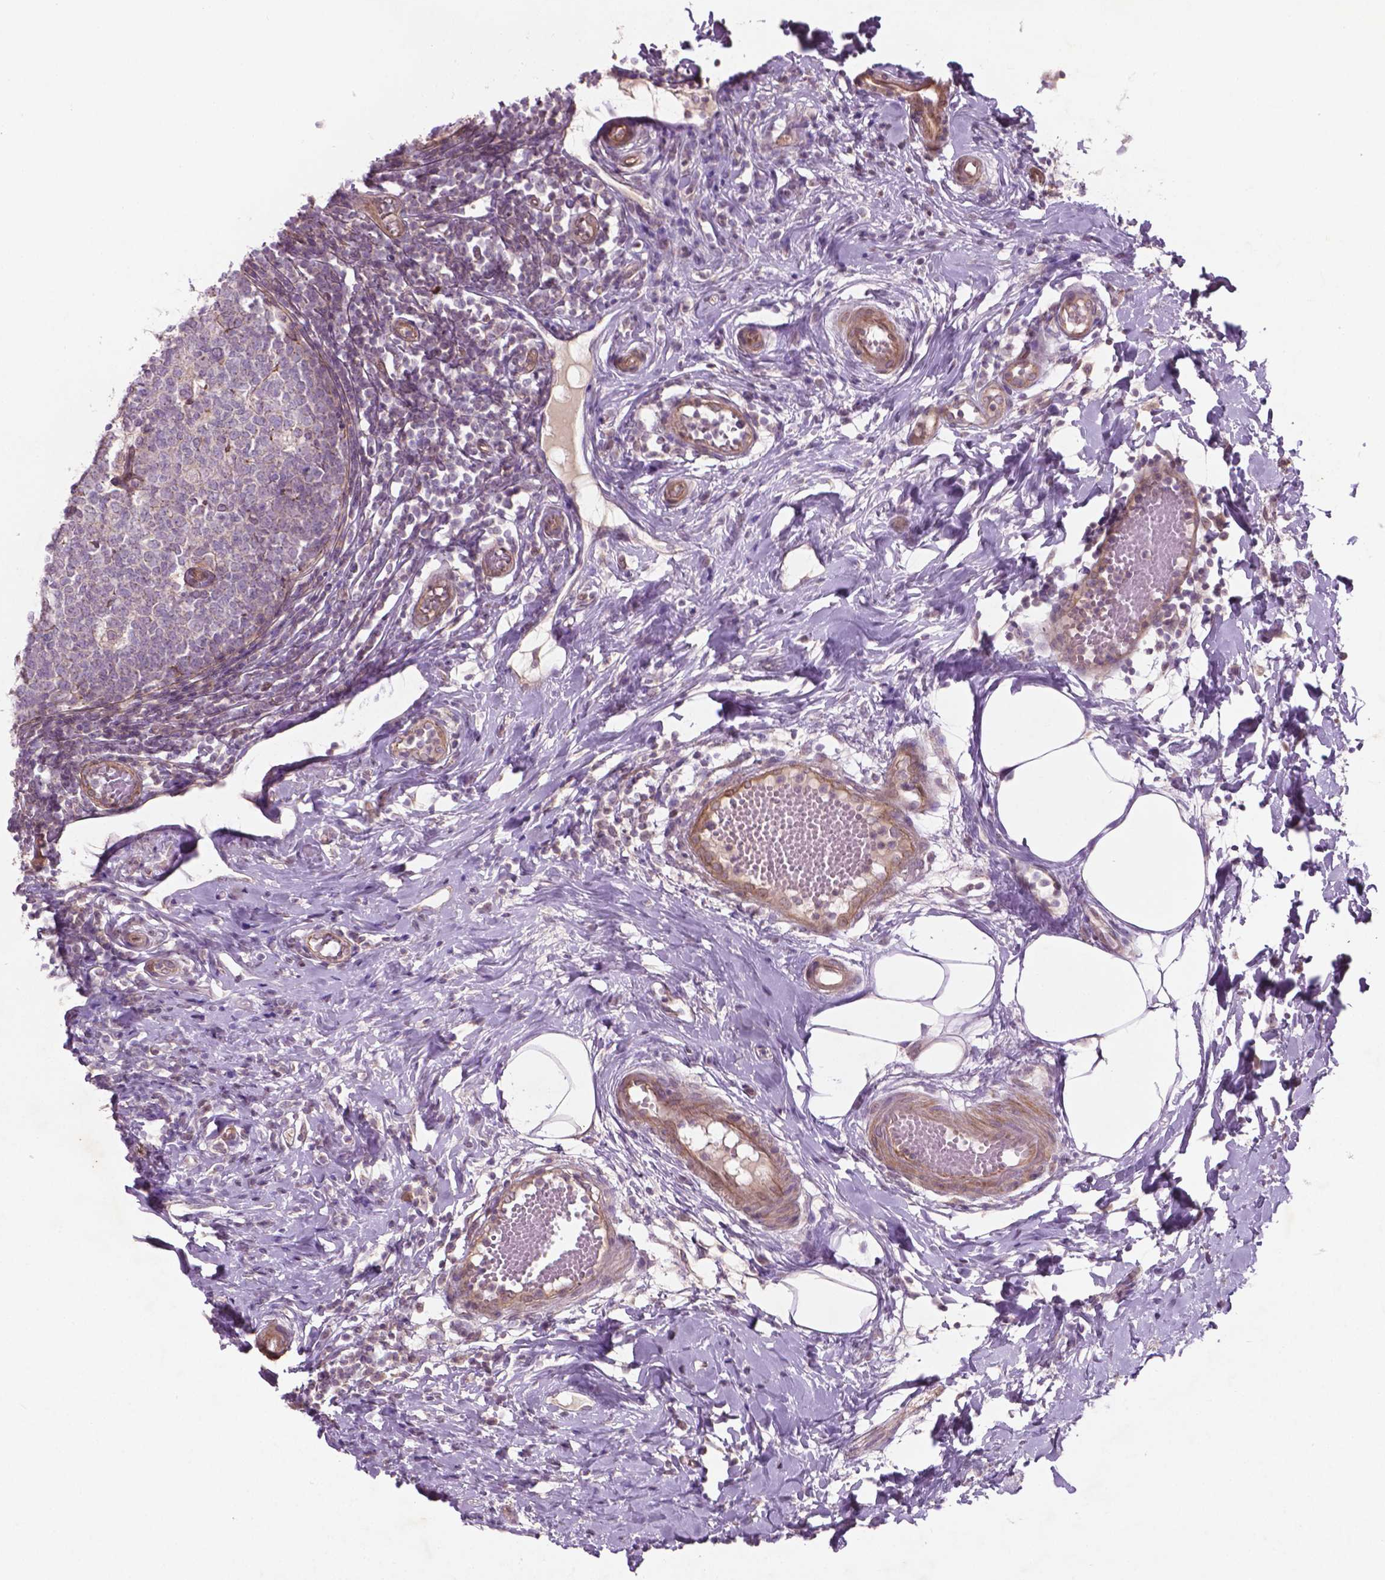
{"staining": {"intensity": "moderate", "quantity": "25%-75%", "location": "cytoplasmic/membranous"}, "tissue": "appendix", "cell_type": "Glandular cells", "image_type": "normal", "snomed": [{"axis": "morphology", "description": "Normal tissue, NOS"}, {"axis": "morphology", "description": "Inflammation, NOS"}, {"axis": "topography", "description": "Appendix"}], "caption": "Immunohistochemical staining of unremarkable human appendix shows medium levels of moderate cytoplasmic/membranous expression in about 25%-75% of glandular cells.", "gene": "TCHP", "patient": {"sex": "male", "age": 16}}